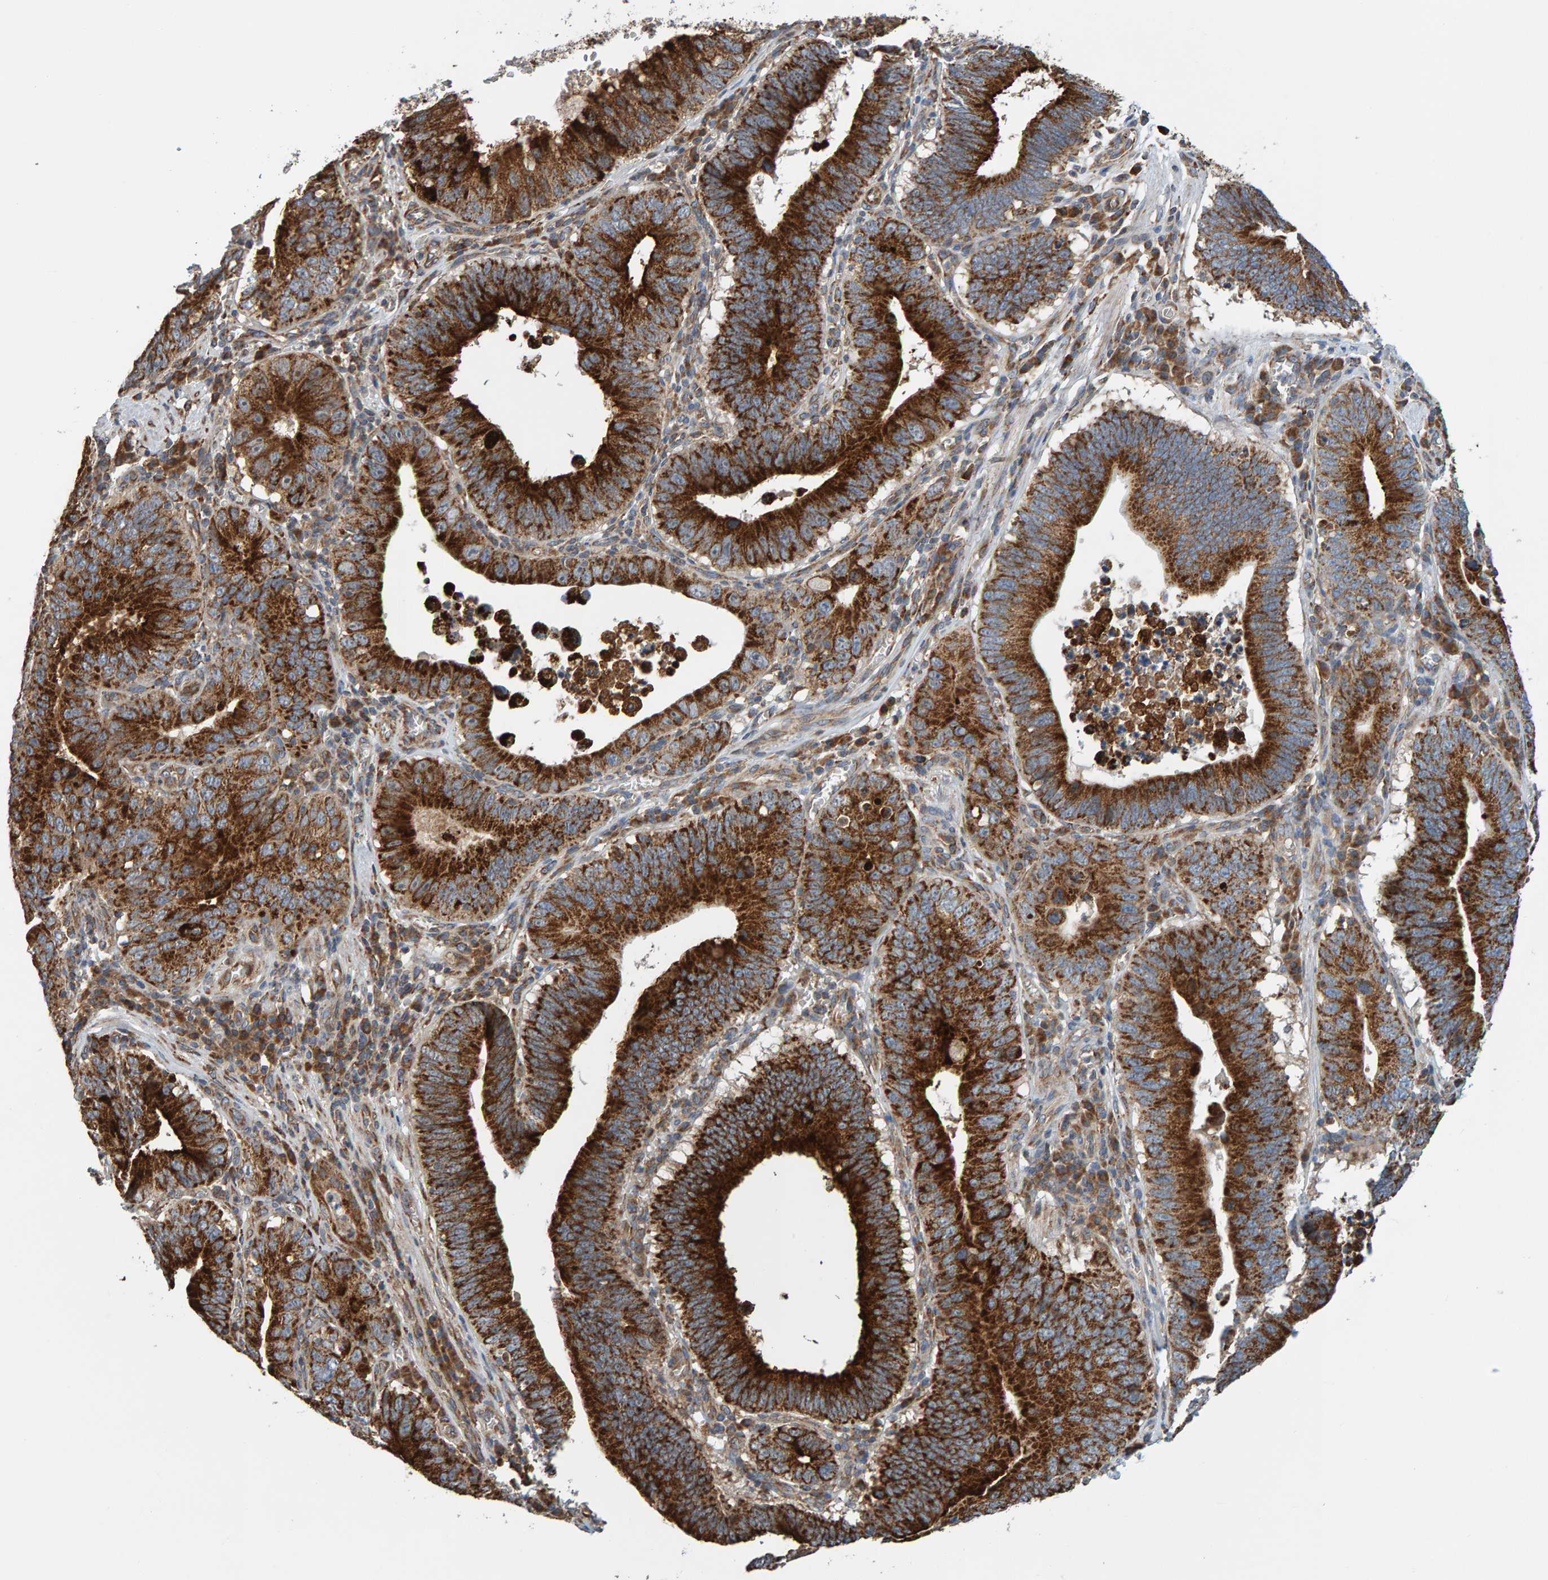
{"staining": {"intensity": "strong", "quantity": ">75%", "location": "cytoplasmic/membranous"}, "tissue": "stomach cancer", "cell_type": "Tumor cells", "image_type": "cancer", "snomed": [{"axis": "morphology", "description": "Adenocarcinoma, NOS"}, {"axis": "topography", "description": "Stomach"}, {"axis": "topography", "description": "Gastric cardia"}], "caption": "A micrograph showing strong cytoplasmic/membranous expression in approximately >75% of tumor cells in stomach adenocarcinoma, as visualized by brown immunohistochemical staining.", "gene": "MRPL45", "patient": {"sex": "male", "age": 59}}